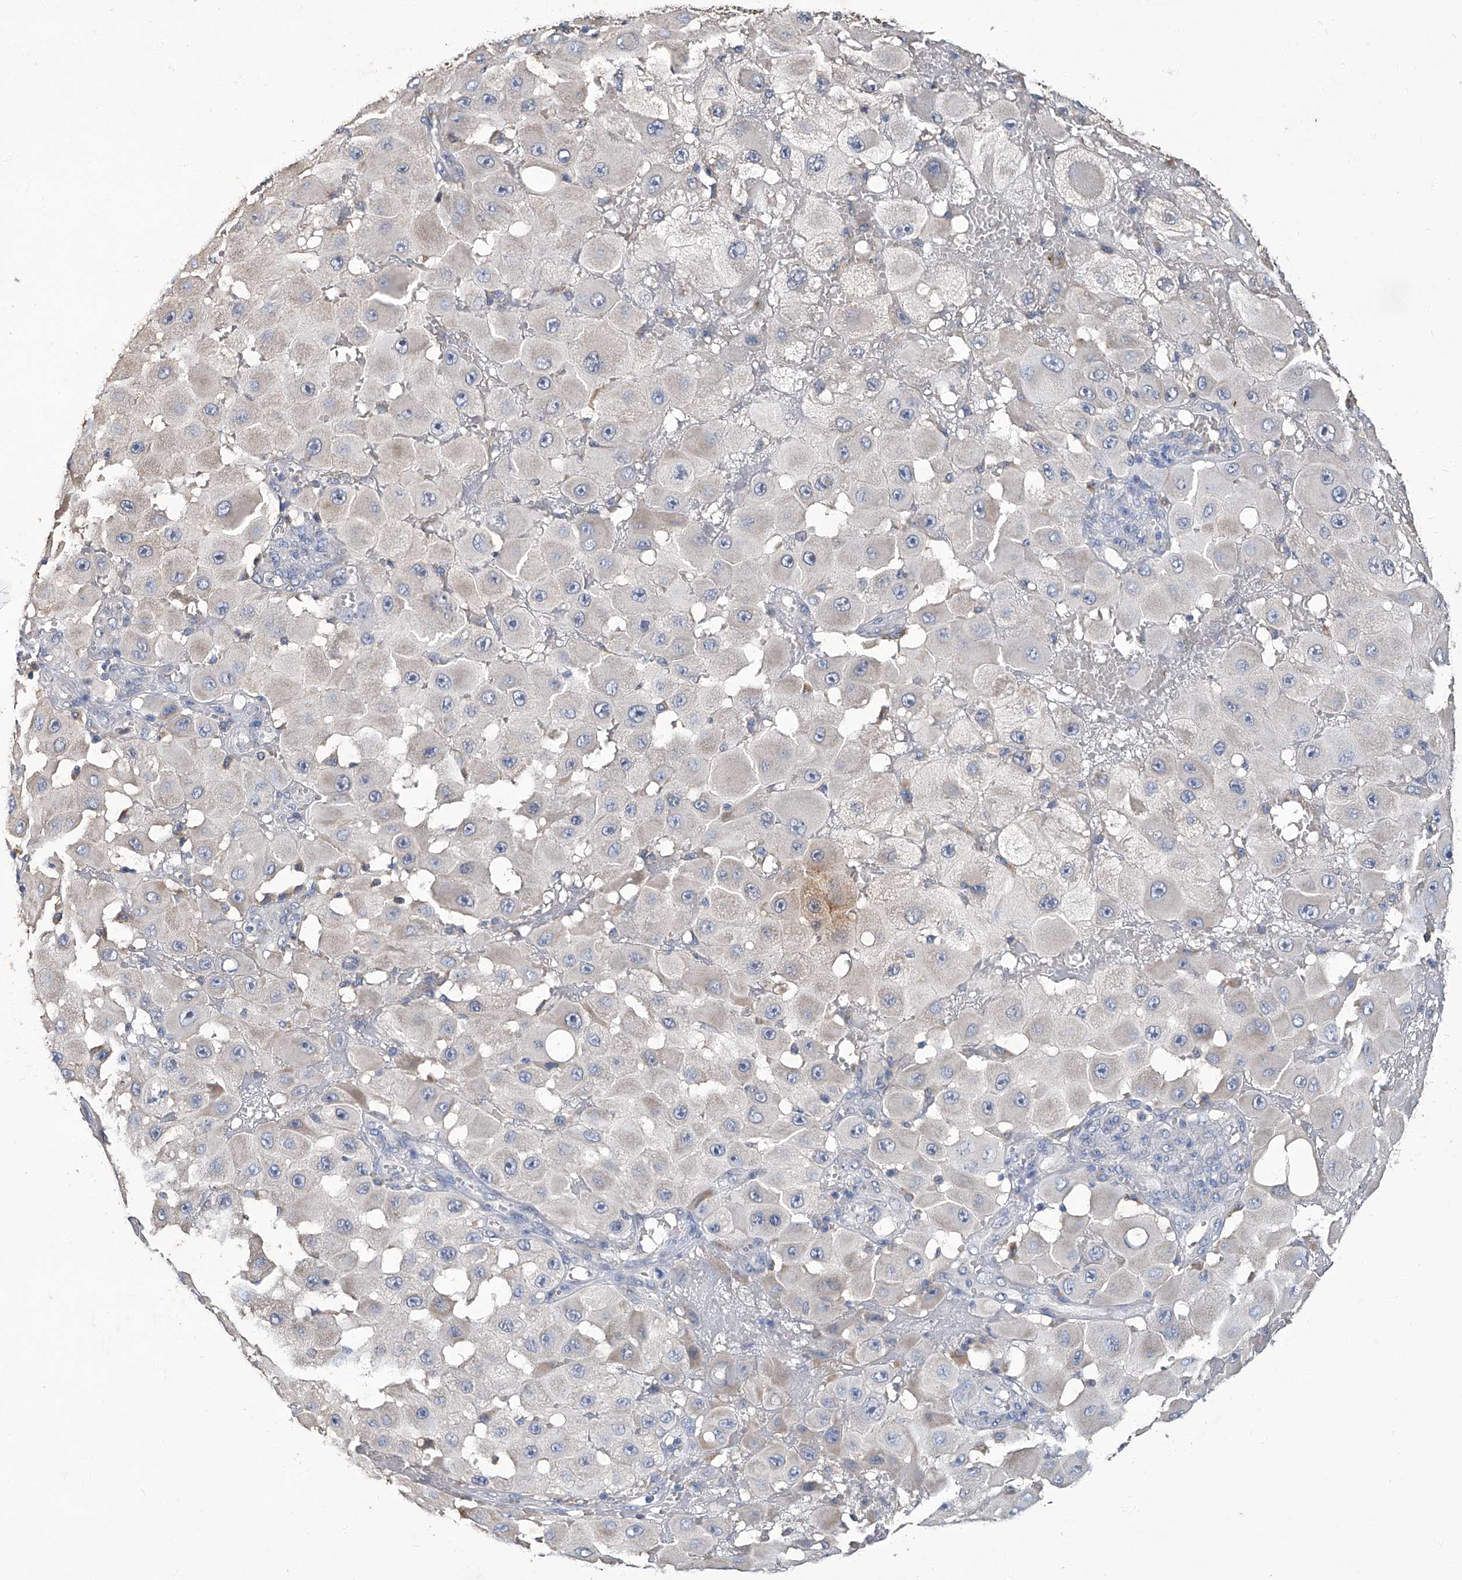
{"staining": {"intensity": "negative", "quantity": "none", "location": "none"}, "tissue": "melanoma", "cell_type": "Tumor cells", "image_type": "cancer", "snomed": [{"axis": "morphology", "description": "Malignant melanoma, NOS"}, {"axis": "topography", "description": "Skin"}], "caption": "This image is of malignant melanoma stained with immunohistochemistry to label a protein in brown with the nuclei are counter-stained blue. There is no staining in tumor cells.", "gene": "TGFBR1", "patient": {"sex": "female", "age": 81}}